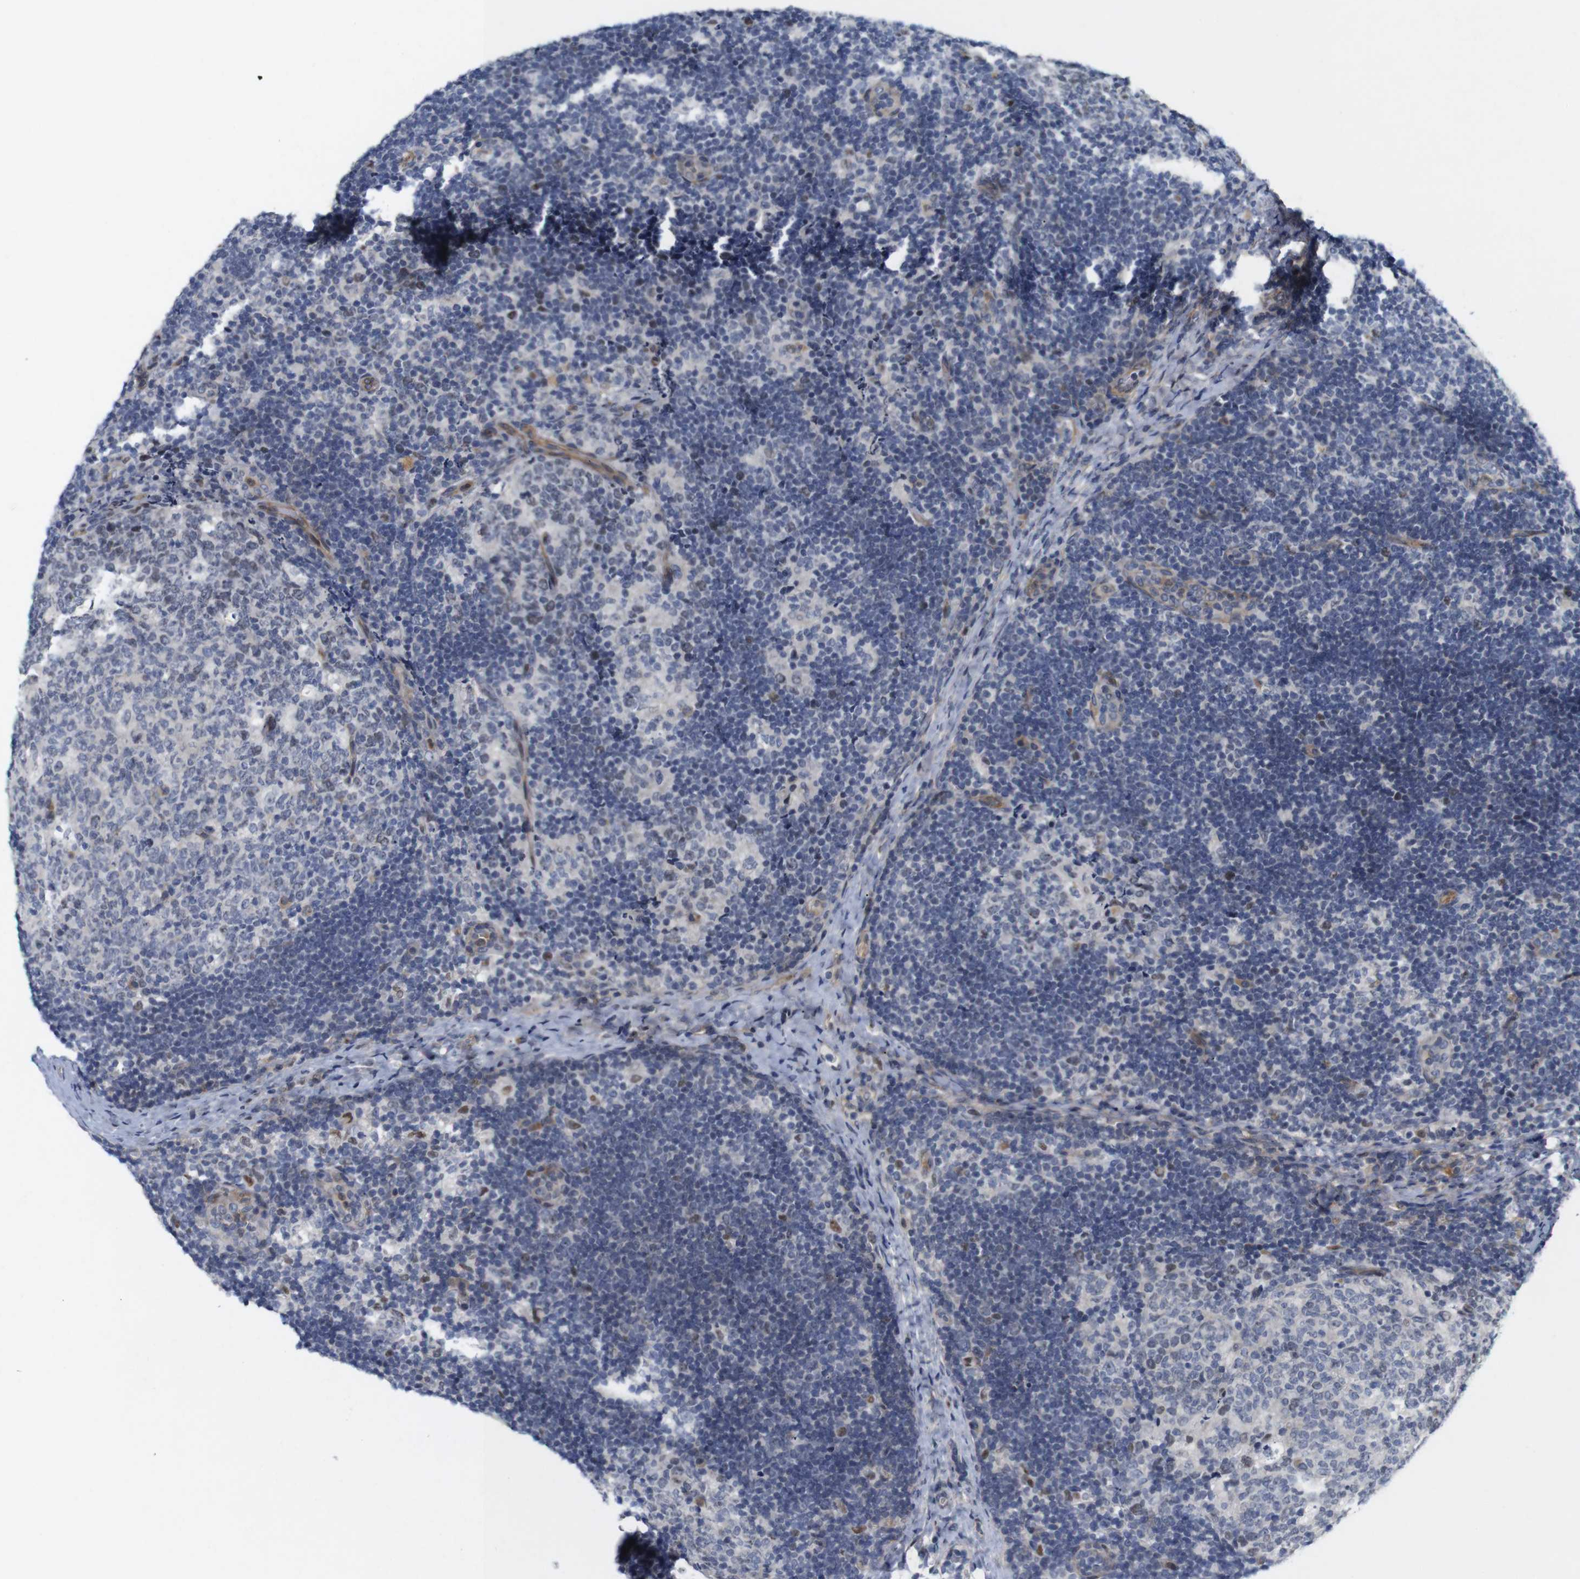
{"staining": {"intensity": "negative", "quantity": "none", "location": "none"}, "tissue": "lymph node", "cell_type": "Germinal center cells", "image_type": "normal", "snomed": [{"axis": "morphology", "description": "Normal tissue, NOS"}, {"axis": "topography", "description": "Lymph node"}], "caption": "This photomicrograph is of normal lymph node stained with IHC to label a protein in brown with the nuclei are counter-stained blue. There is no staining in germinal center cells.", "gene": "CYB561", "patient": {"sex": "female", "age": 14}}